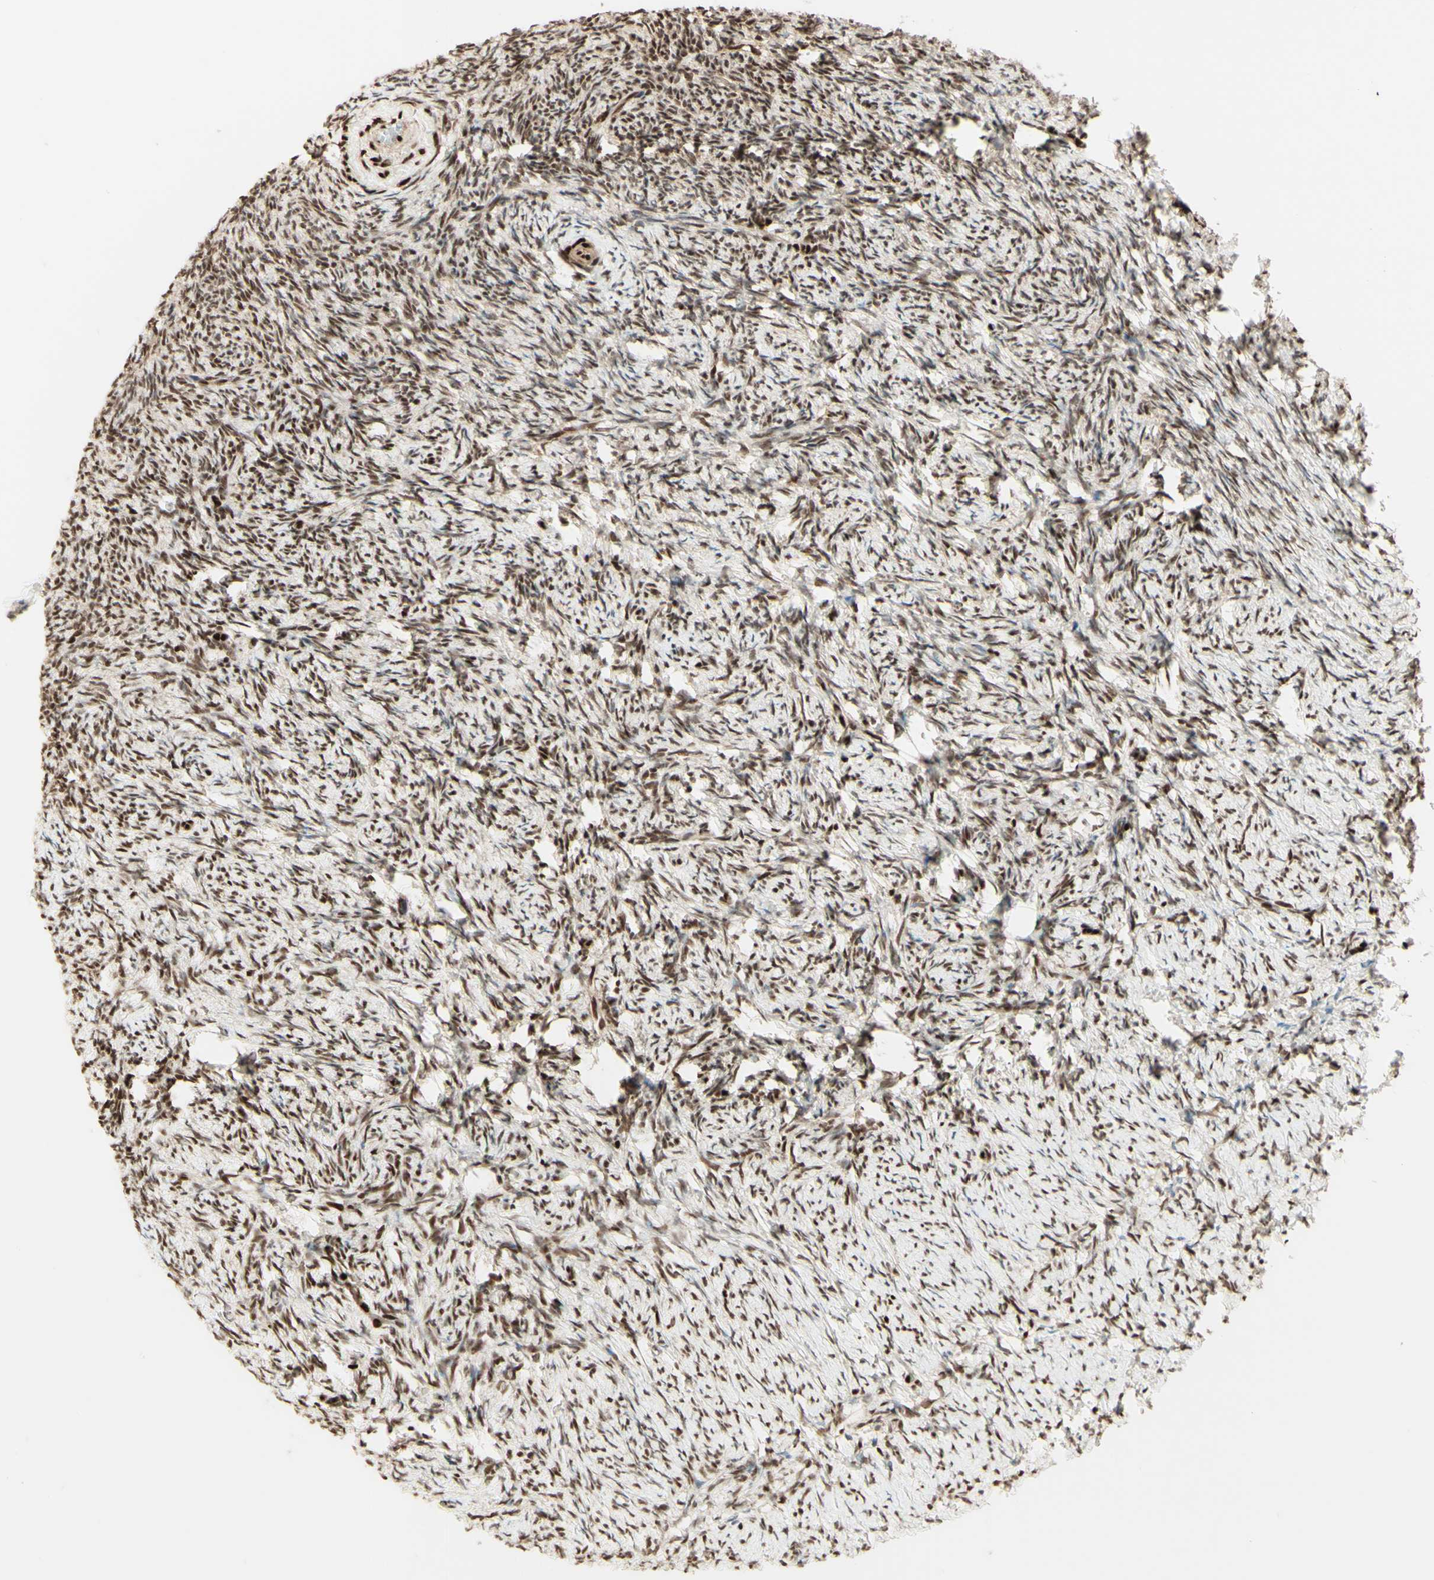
{"staining": {"intensity": "strong", "quantity": ">75%", "location": "nuclear"}, "tissue": "ovary", "cell_type": "Ovarian stroma cells", "image_type": "normal", "snomed": [{"axis": "morphology", "description": "Normal tissue, NOS"}, {"axis": "topography", "description": "Ovary"}], "caption": "Immunohistochemistry image of normal ovary: human ovary stained using immunohistochemistry (IHC) exhibits high levels of strong protein expression localized specifically in the nuclear of ovarian stroma cells, appearing as a nuclear brown color.", "gene": "NR3C1", "patient": {"sex": "female", "age": 60}}